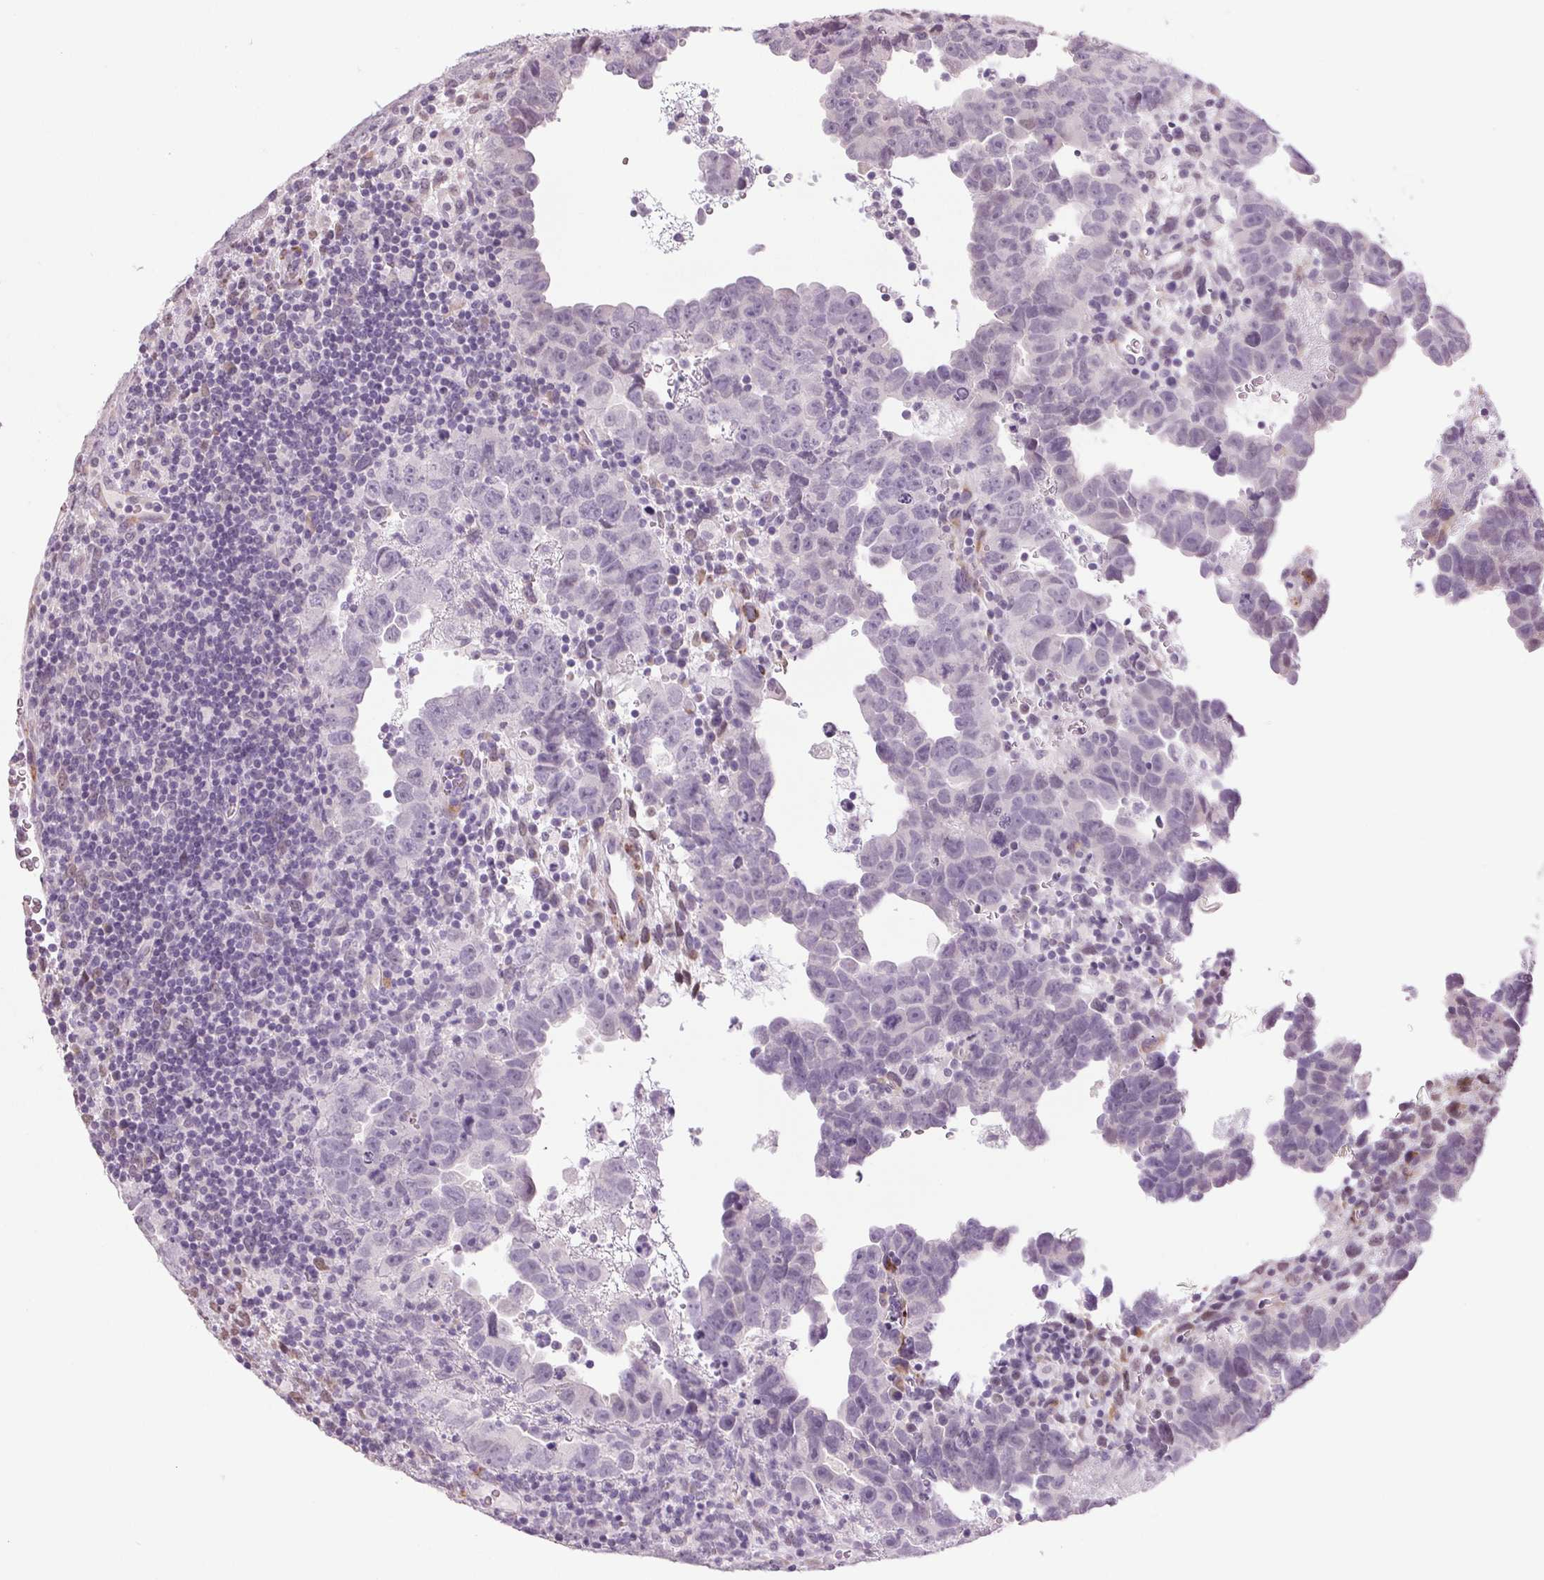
{"staining": {"intensity": "negative", "quantity": "none", "location": "none"}, "tissue": "testis cancer", "cell_type": "Tumor cells", "image_type": "cancer", "snomed": [{"axis": "morphology", "description": "Carcinoma, Embryonal, NOS"}, {"axis": "topography", "description": "Testis"}], "caption": "Testis cancer was stained to show a protein in brown. There is no significant expression in tumor cells.", "gene": "DNAJC6", "patient": {"sex": "male", "age": 24}}